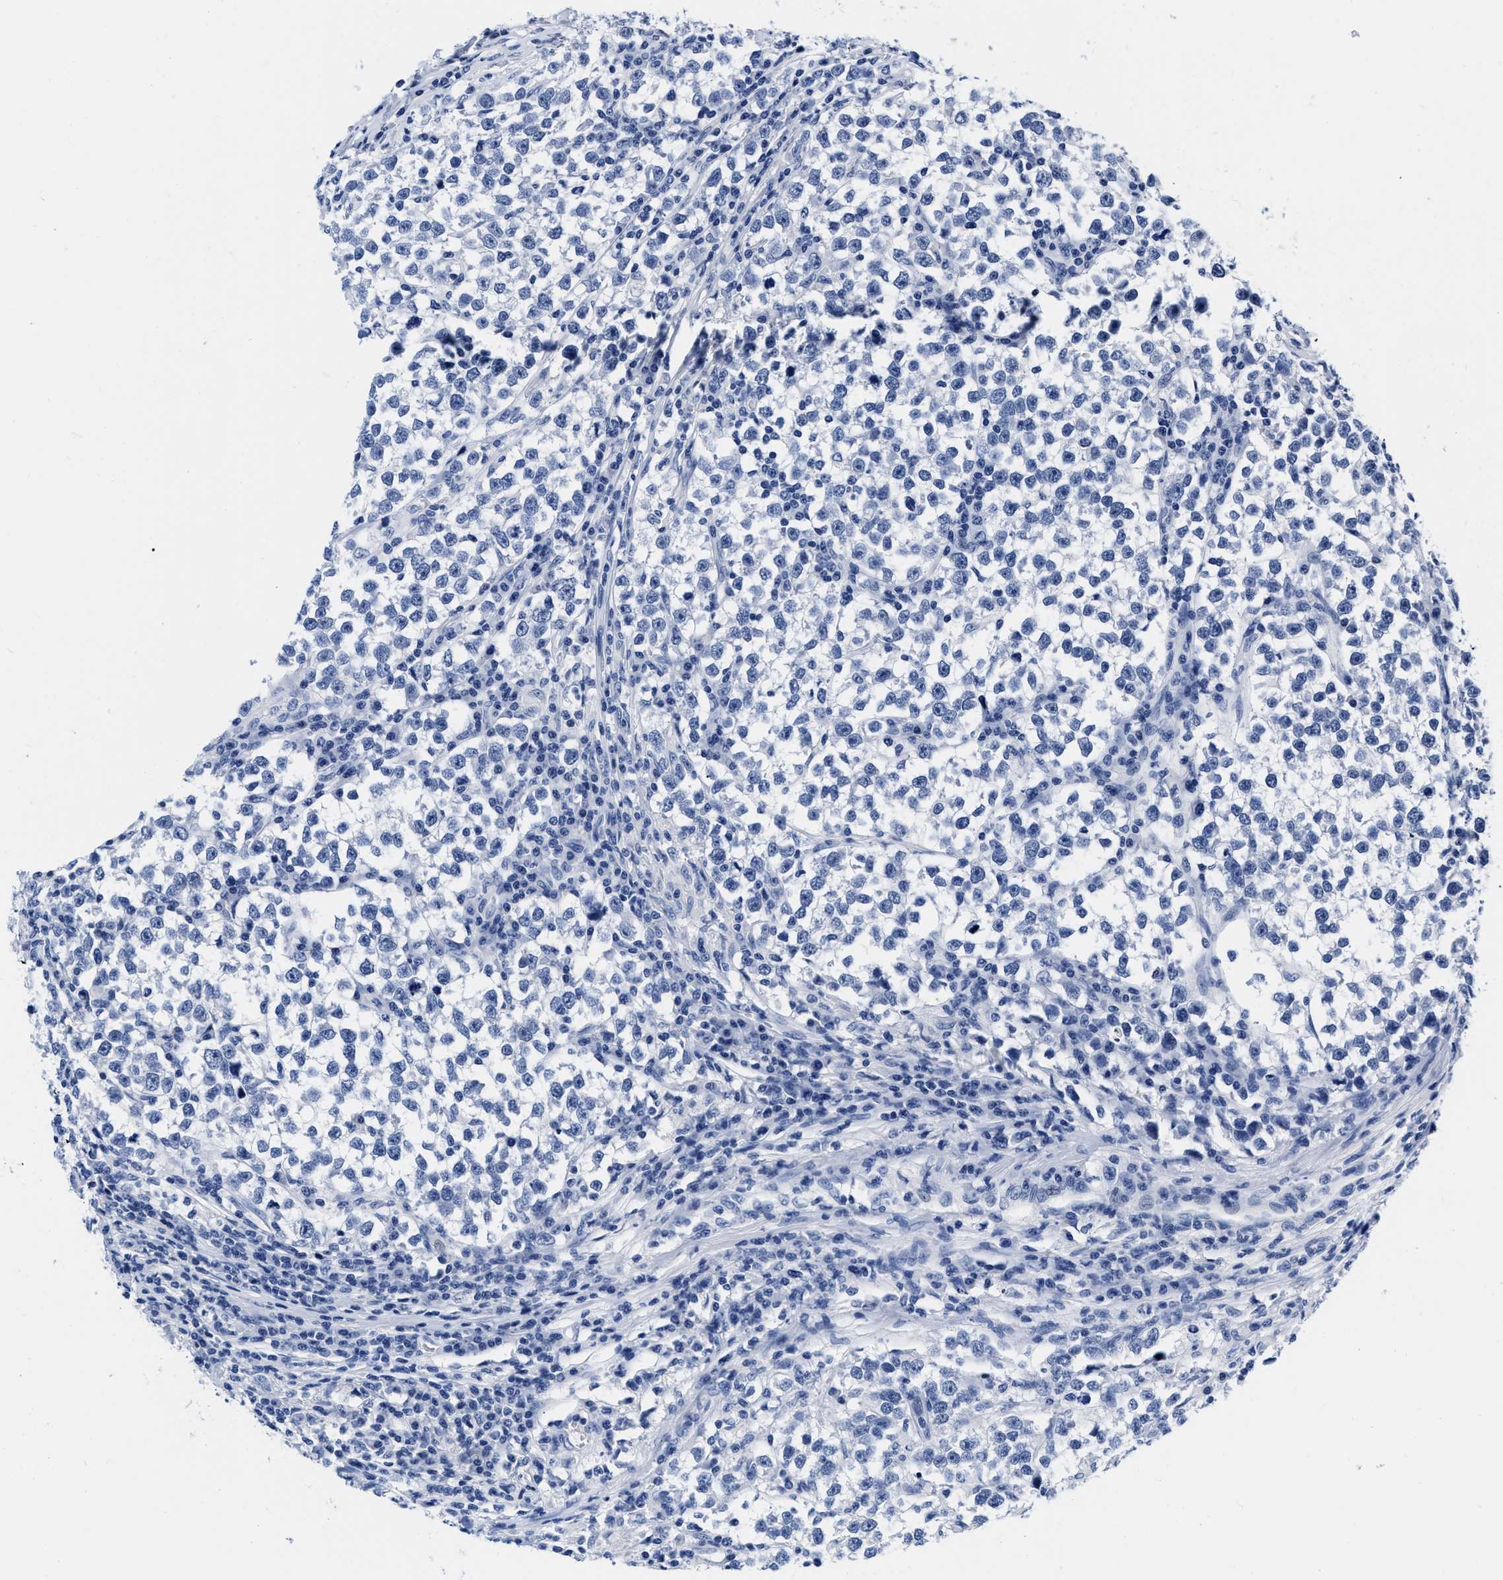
{"staining": {"intensity": "negative", "quantity": "none", "location": "none"}, "tissue": "testis cancer", "cell_type": "Tumor cells", "image_type": "cancer", "snomed": [{"axis": "morphology", "description": "Normal tissue, NOS"}, {"axis": "morphology", "description": "Seminoma, NOS"}, {"axis": "topography", "description": "Testis"}], "caption": "The photomicrograph reveals no significant staining in tumor cells of seminoma (testis).", "gene": "CER1", "patient": {"sex": "male", "age": 43}}